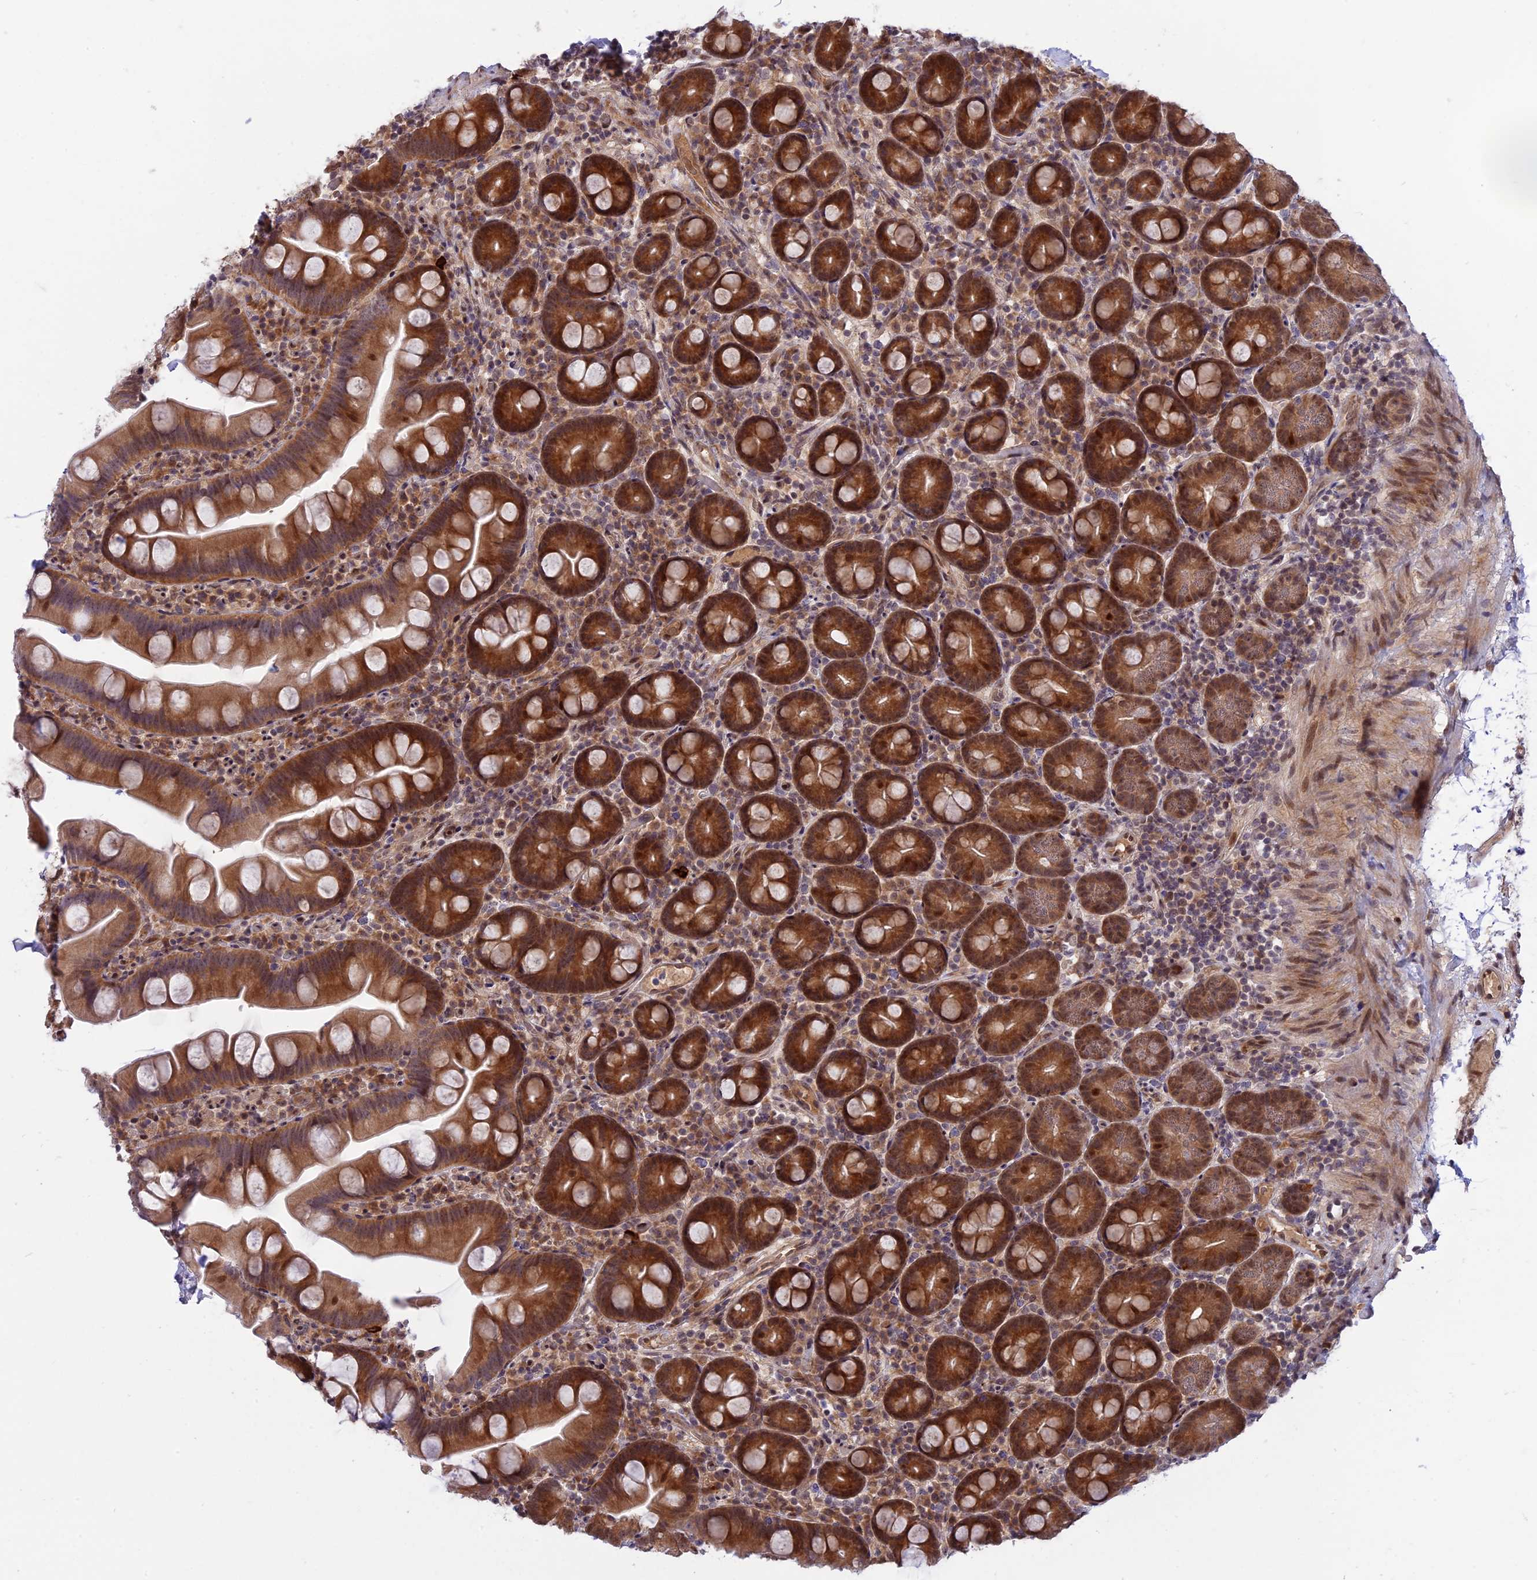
{"staining": {"intensity": "strong", "quantity": "25%-75%", "location": "cytoplasmic/membranous,nuclear"}, "tissue": "small intestine", "cell_type": "Glandular cells", "image_type": "normal", "snomed": [{"axis": "morphology", "description": "Normal tissue, NOS"}, {"axis": "topography", "description": "Small intestine"}], "caption": "IHC (DAB) staining of benign human small intestine displays strong cytoplasmic/membranous,nuclear protein staining in about 25%-75% of glandular cells. The staining was performed using DAB, with brown indicating positive protein expression. Nuclei are stained blue with hematoxylin.", "gene": "ZNF428", "patient": {"sex": "female", "age": 68}}